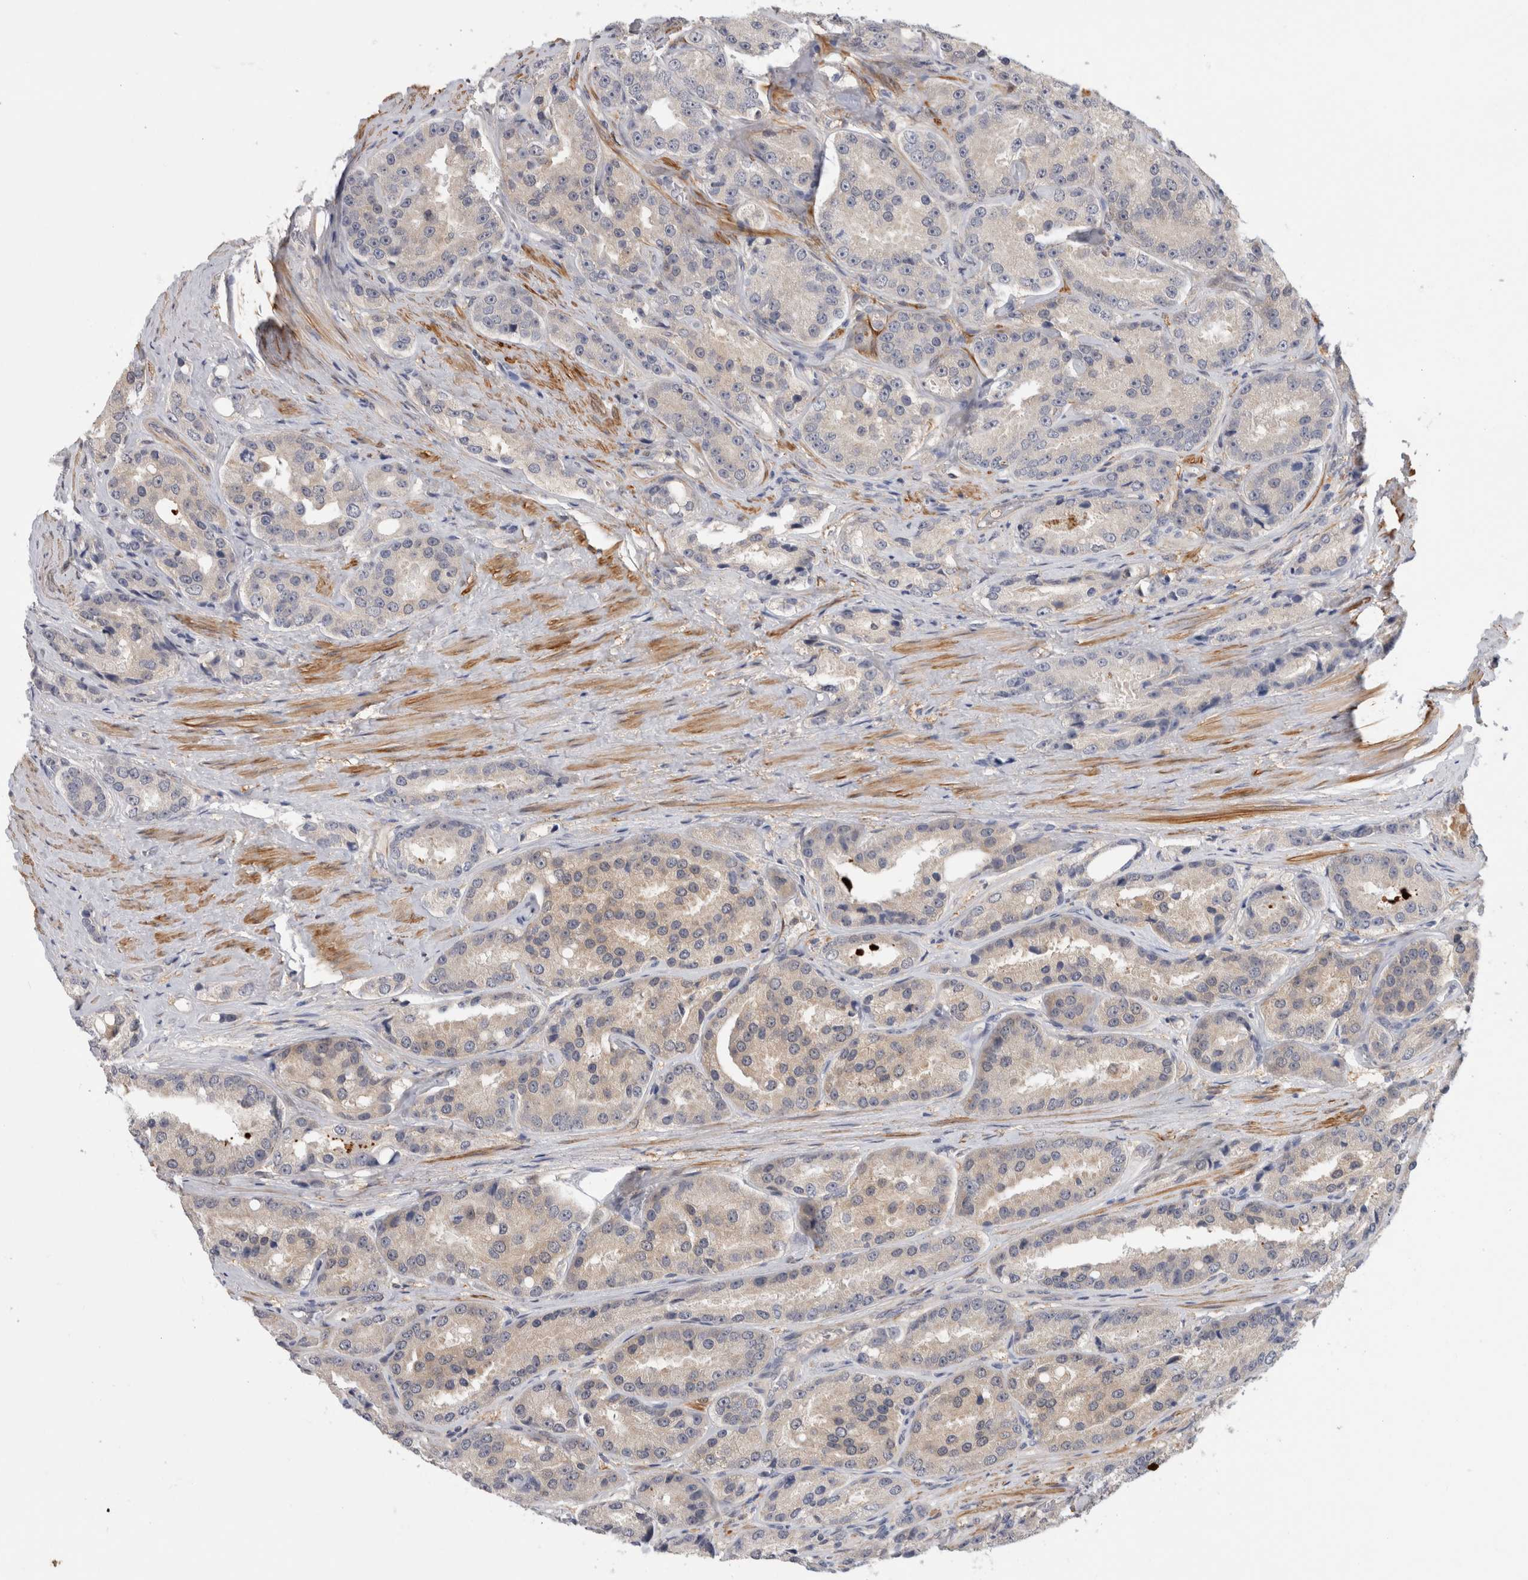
{"staining": {"intensity": "negative", "quantity": "none", "location": "none"}, "tissue": "prostate cancer", "cell_type": "Tumor cells", "image_type": "cancer", "snomed": [{"axis": "morphology", "description": "Adenocarcinoma, High grade"}, {"axis": "topography", "description": "Prostate"}], "caption": "This is an immunohistochemistry photomicrograph of human high-grade adenocarcinoma (prostate). There is no expression in tumor cells.", "gene": "PGM1", "patient": {"sex": "male", "age": 60}}